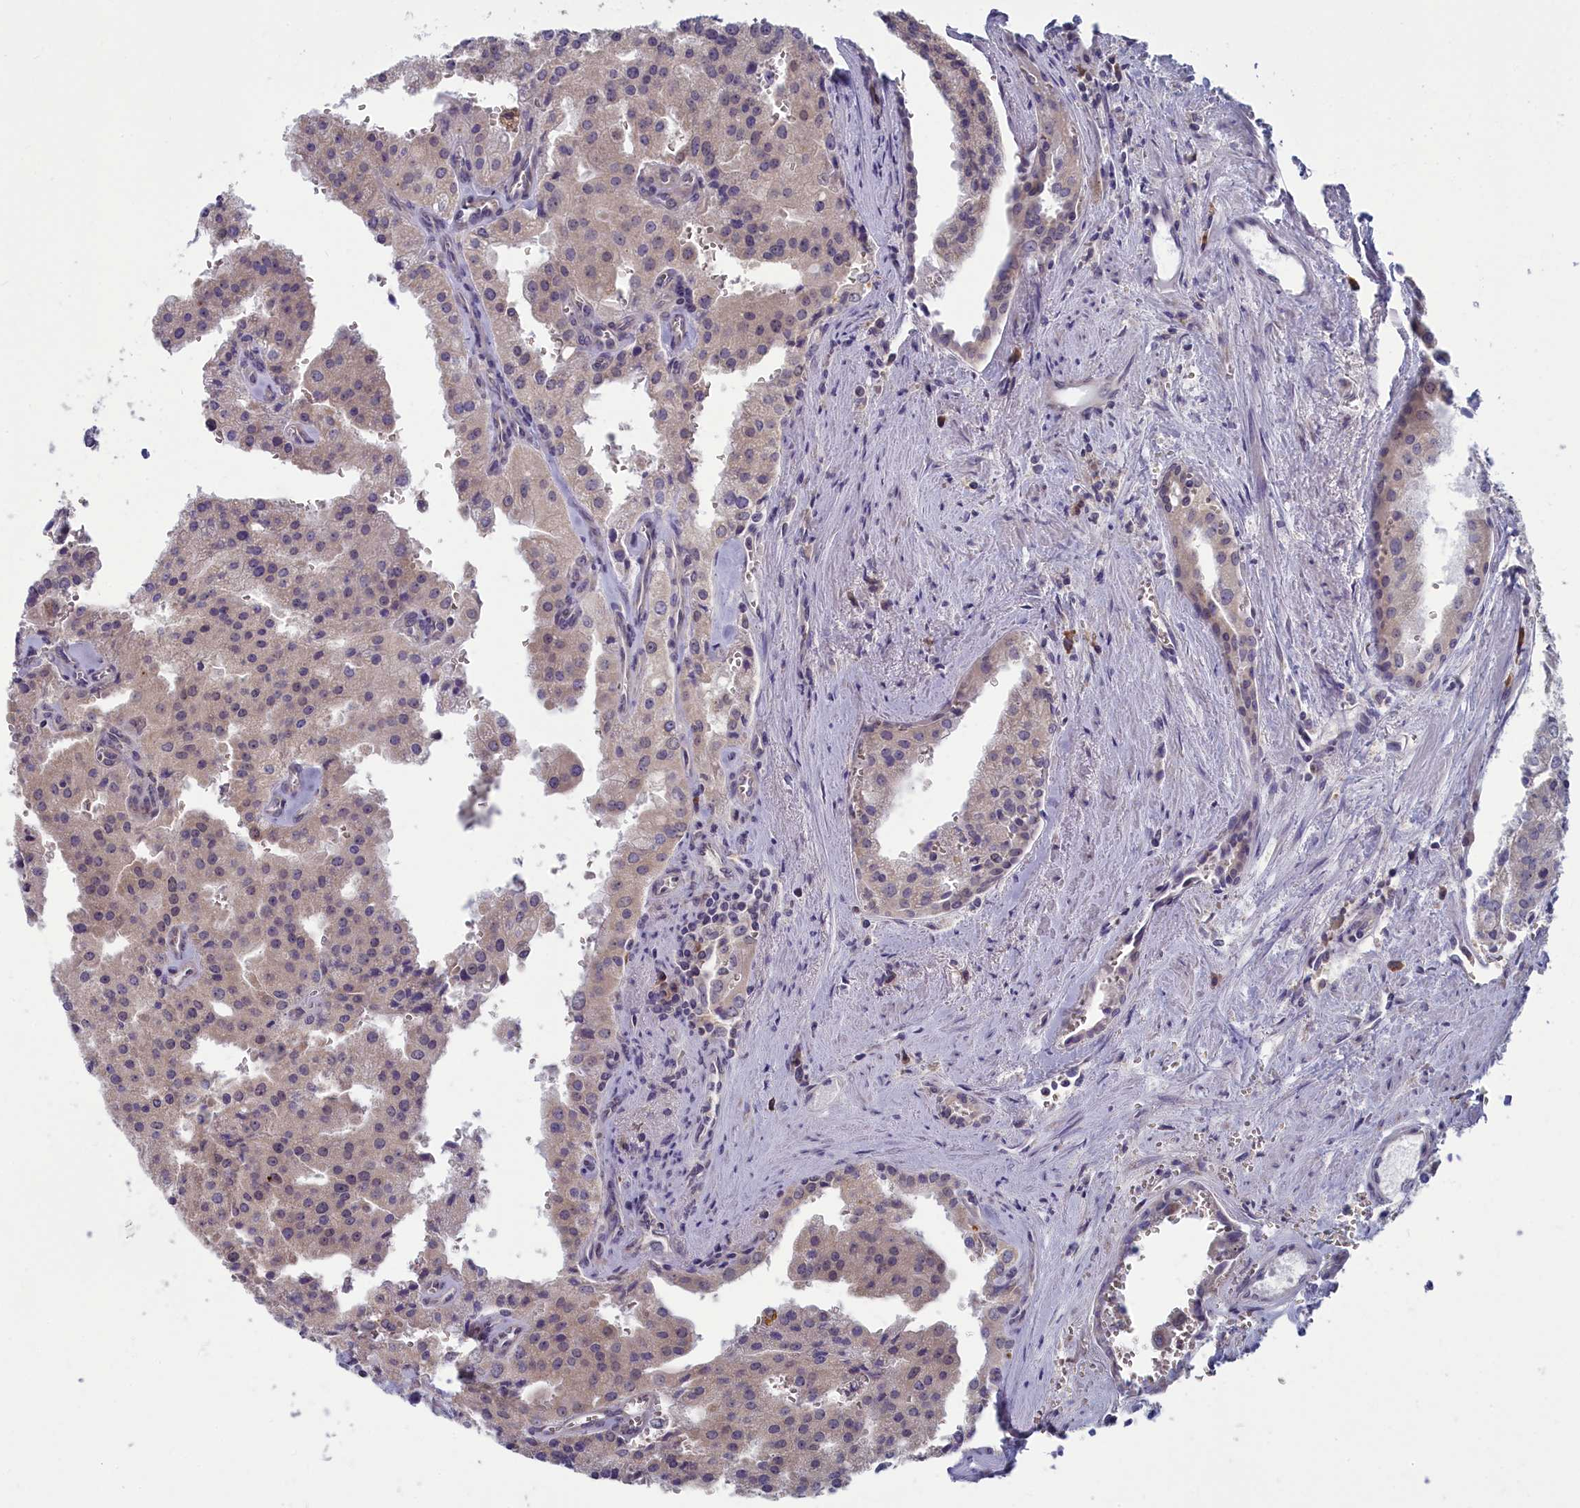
{"staining": {"intensity": "negative", "quantity": "none", "location": "none"}, "tissue": "prostate cancer", "cell_type": "Tumor cells", "image_type": "cancer", "snomed": [{"axis": "morphology", "description": "Adenocarcinoma, High grade"}, {"axis": "topography", "description": "Prostate"}], "caption": "An immunohistochemistry (IHC) histopathology image of prostate cancer (high-grade adenocarcinoma) is shown. There is no staining in tumor cells of prostate cancer (high-grade adenocarcinoma).", "gene": "MRI1", "patient": {"sex": "male", "age": 68}}